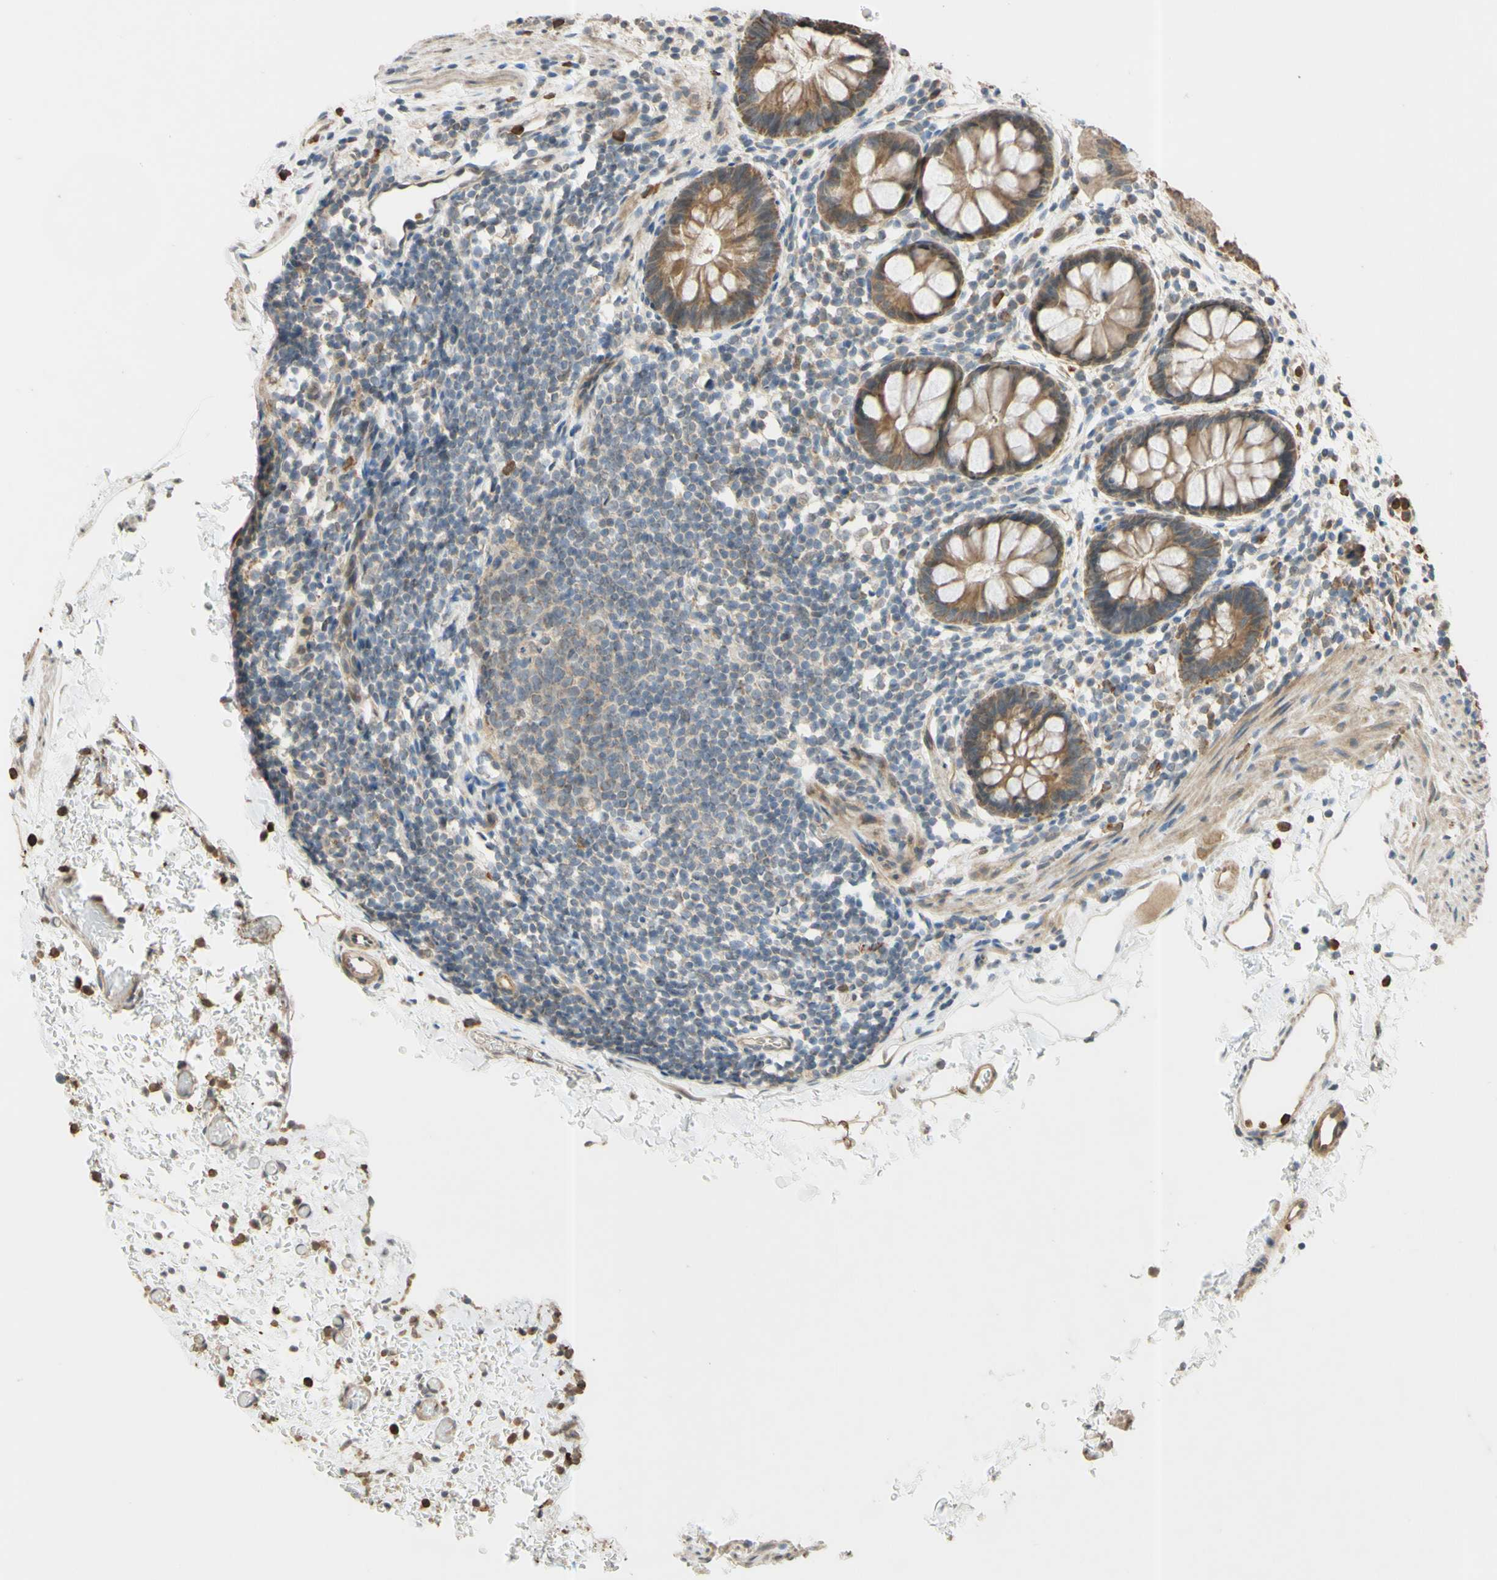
{"staining": {"intensity": "moderate", "quantity": ">75%", "location": "cytoplasmic/membranous"}, "tissue": "rectum", "cell_type": "Glandular cells", "image_type": "normal", "snomed": [{"axis": "morphology", "description": "Normal tissue, NOS"}, {"axis": "topography", "description": "Rectum"}], "caption": "A histopathology image of human rectum stained for a protein displays moderate cytoplasmic/membranous brown staining in glandular cells.", "gene": "GATA1", "patient": {"sex": "female", "age": 24}}